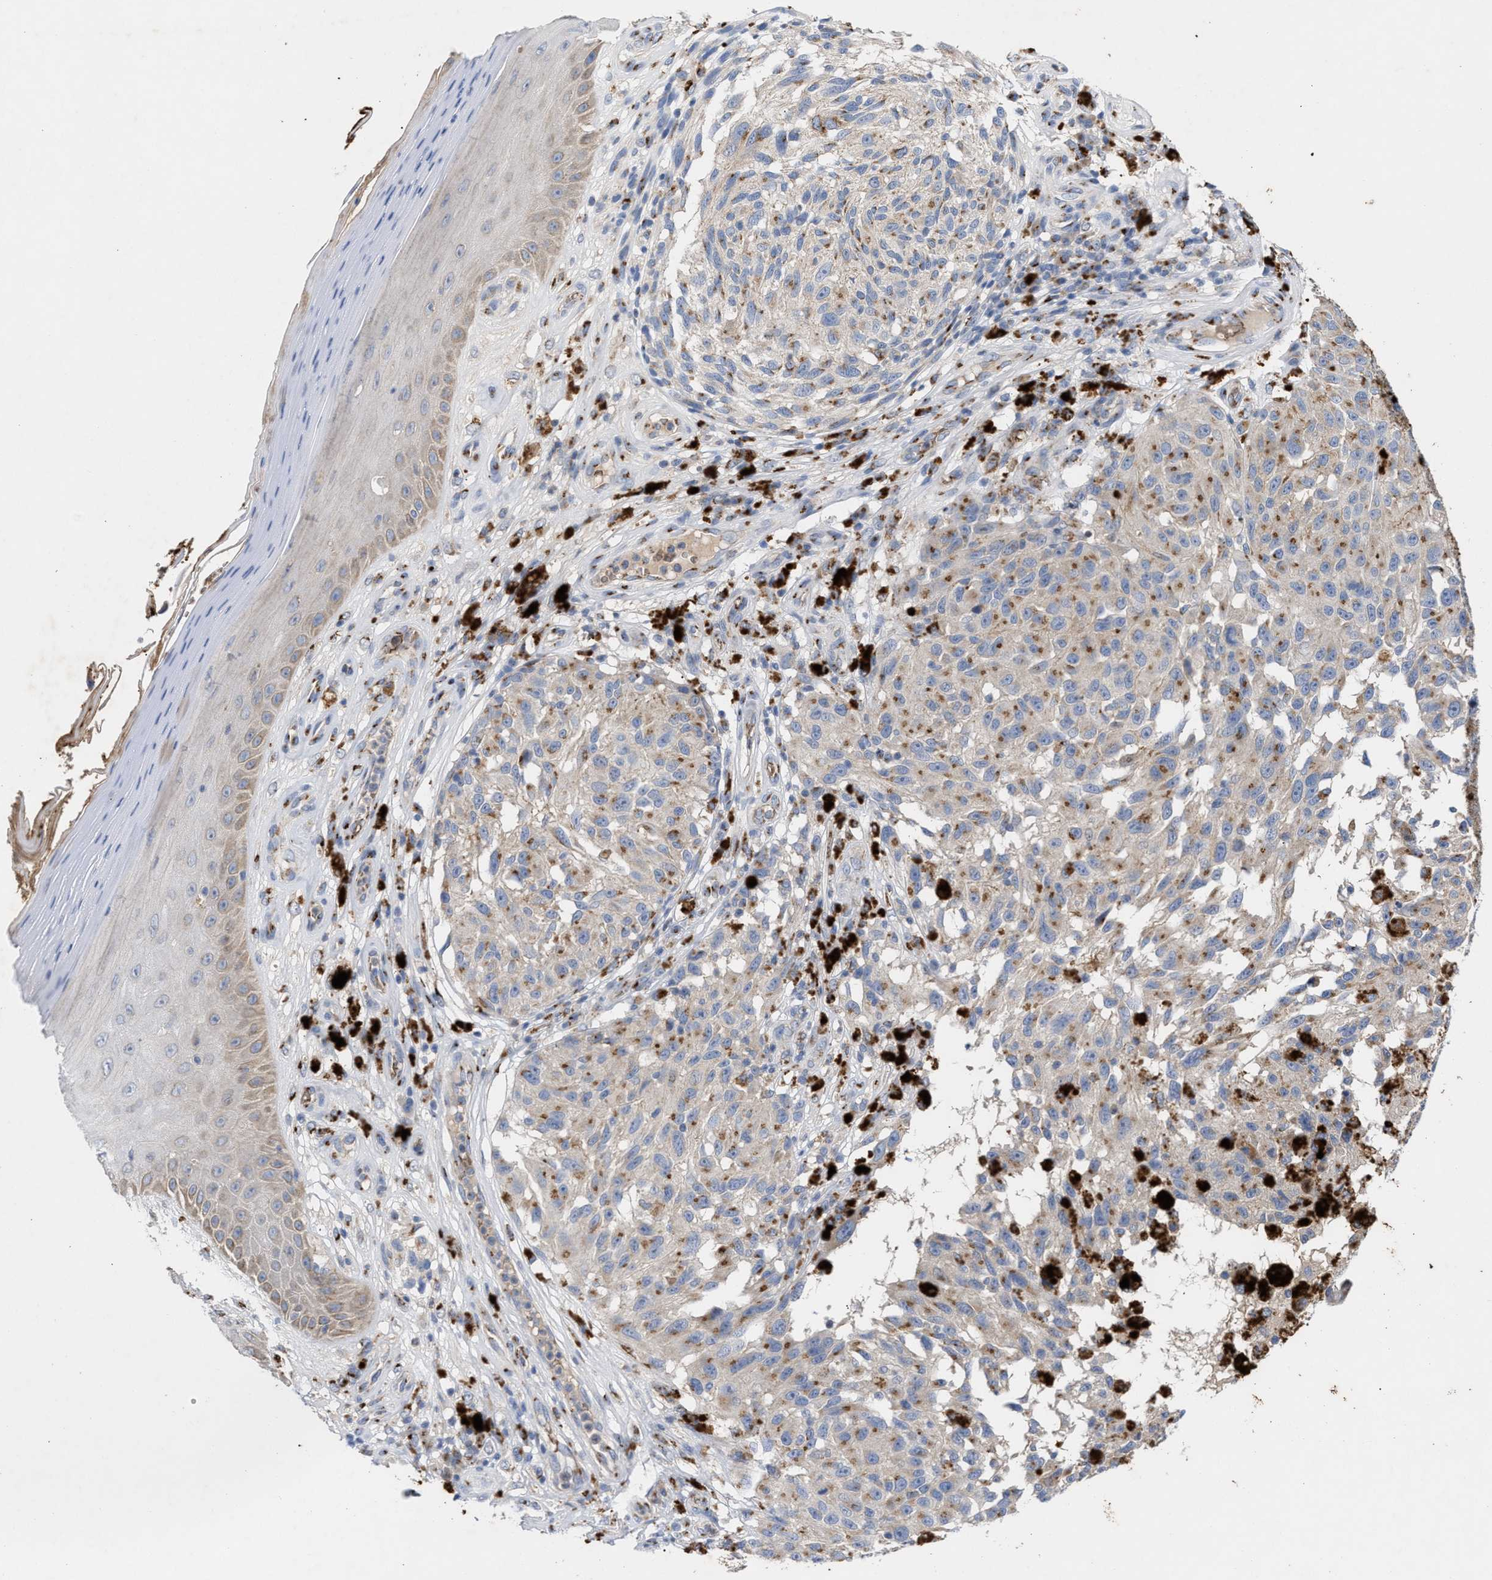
{"staining": {"intensity": "moderate", "quantity": ">75%", "location": "cytoplasmic/membranous"}, "tissue": "melanoma", "cell_type": "Tumor cells", "image_type": "cancer", "snomed": [{"axis": "morphology", "description": "Malignant melanoma, NOS"}, {"axis": "topography", "description": "Skin"}], "caption": "Immunohistochemistry (IHC) image of melanoma stained for a protein (brown), which displays medium levels of moderate cytoplasmic/membranous staining in about >75% of tumor cells.", "gene": "CCL2", "patient": {"sex": "female", "age": 73}}